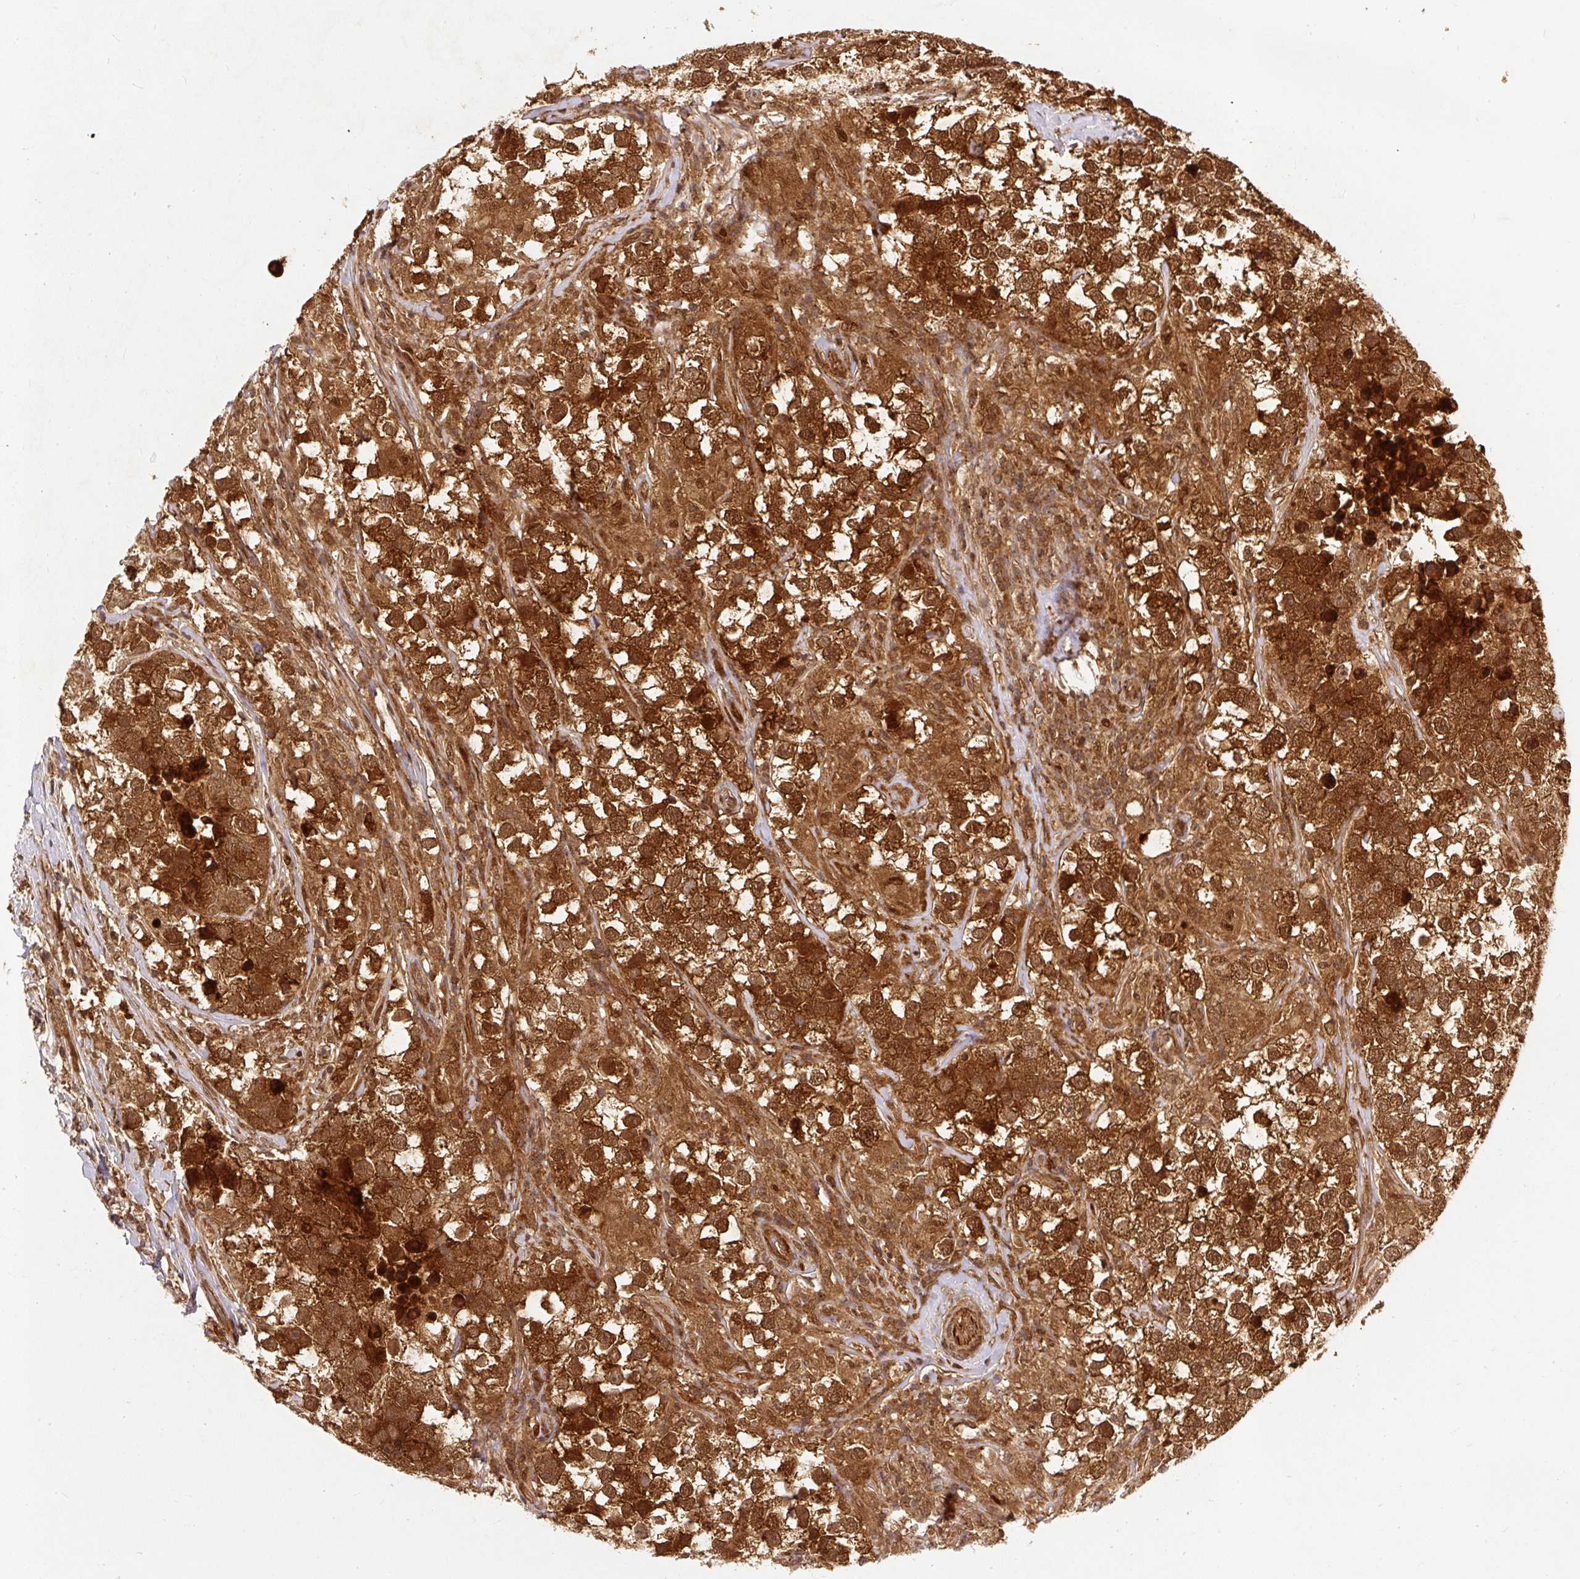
{"staining": {"intensity": "strong", "quantity": ">75%", "location": "cytoplasmic/membranous,nuclear"}, "tissue": "testis cancer", "cell_type": "Tumor cells", "image_type": "cancer", "snomed": [{"axis": "morphology", "description": "Seminoma, NOS"}, {"axis": "topography", "description": "Testis"}], "caption": "About >75% of tumor cells in human testis seminoma demonstrate strong cytoplasmic/membranous and nuclear protein positivity as visualized by brown immunohistochemical staining.", "gene": "PSMD1", "patient": {"sex": "male", "age": 46}}